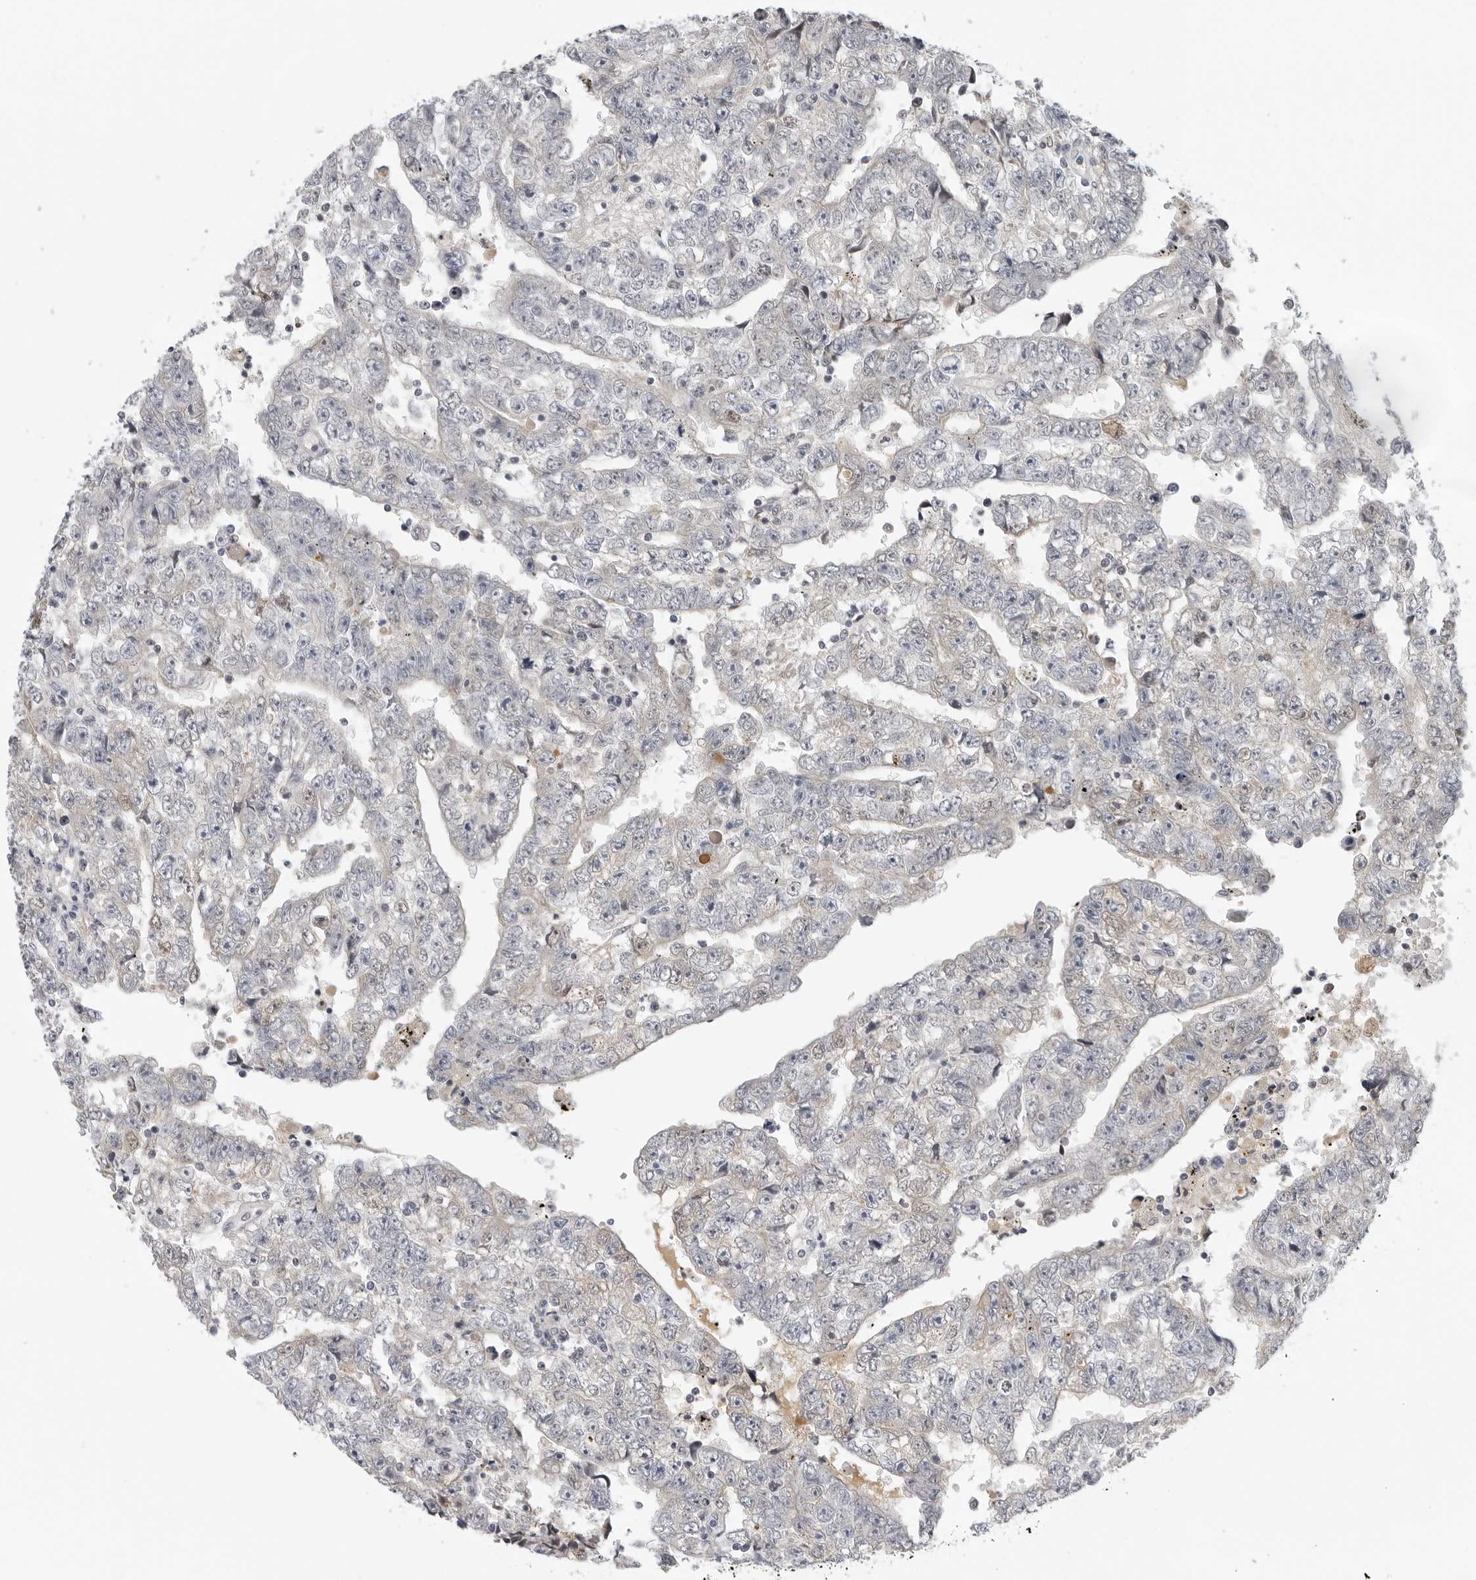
{"staining": {"intensity": "negative", "quantity": "none", "location": "none"}, "tissue": "testis cancer", "cell_type": "Tumor cells", "image_type": "cancer", "snomed": [{"axis": "morphology", "description": "Carcinoma, Embryonal, NOS"}, {"axis": "topography", "description": "Testis"}], "caption": "An IHC image of testis cancer (embryonal carcinoma) is shown. There is no staining in tumor cells of testis cancer (embryonal carcinoma).", "gene": "ZNF502", "patient": {"sex": "male", "age": 25}}